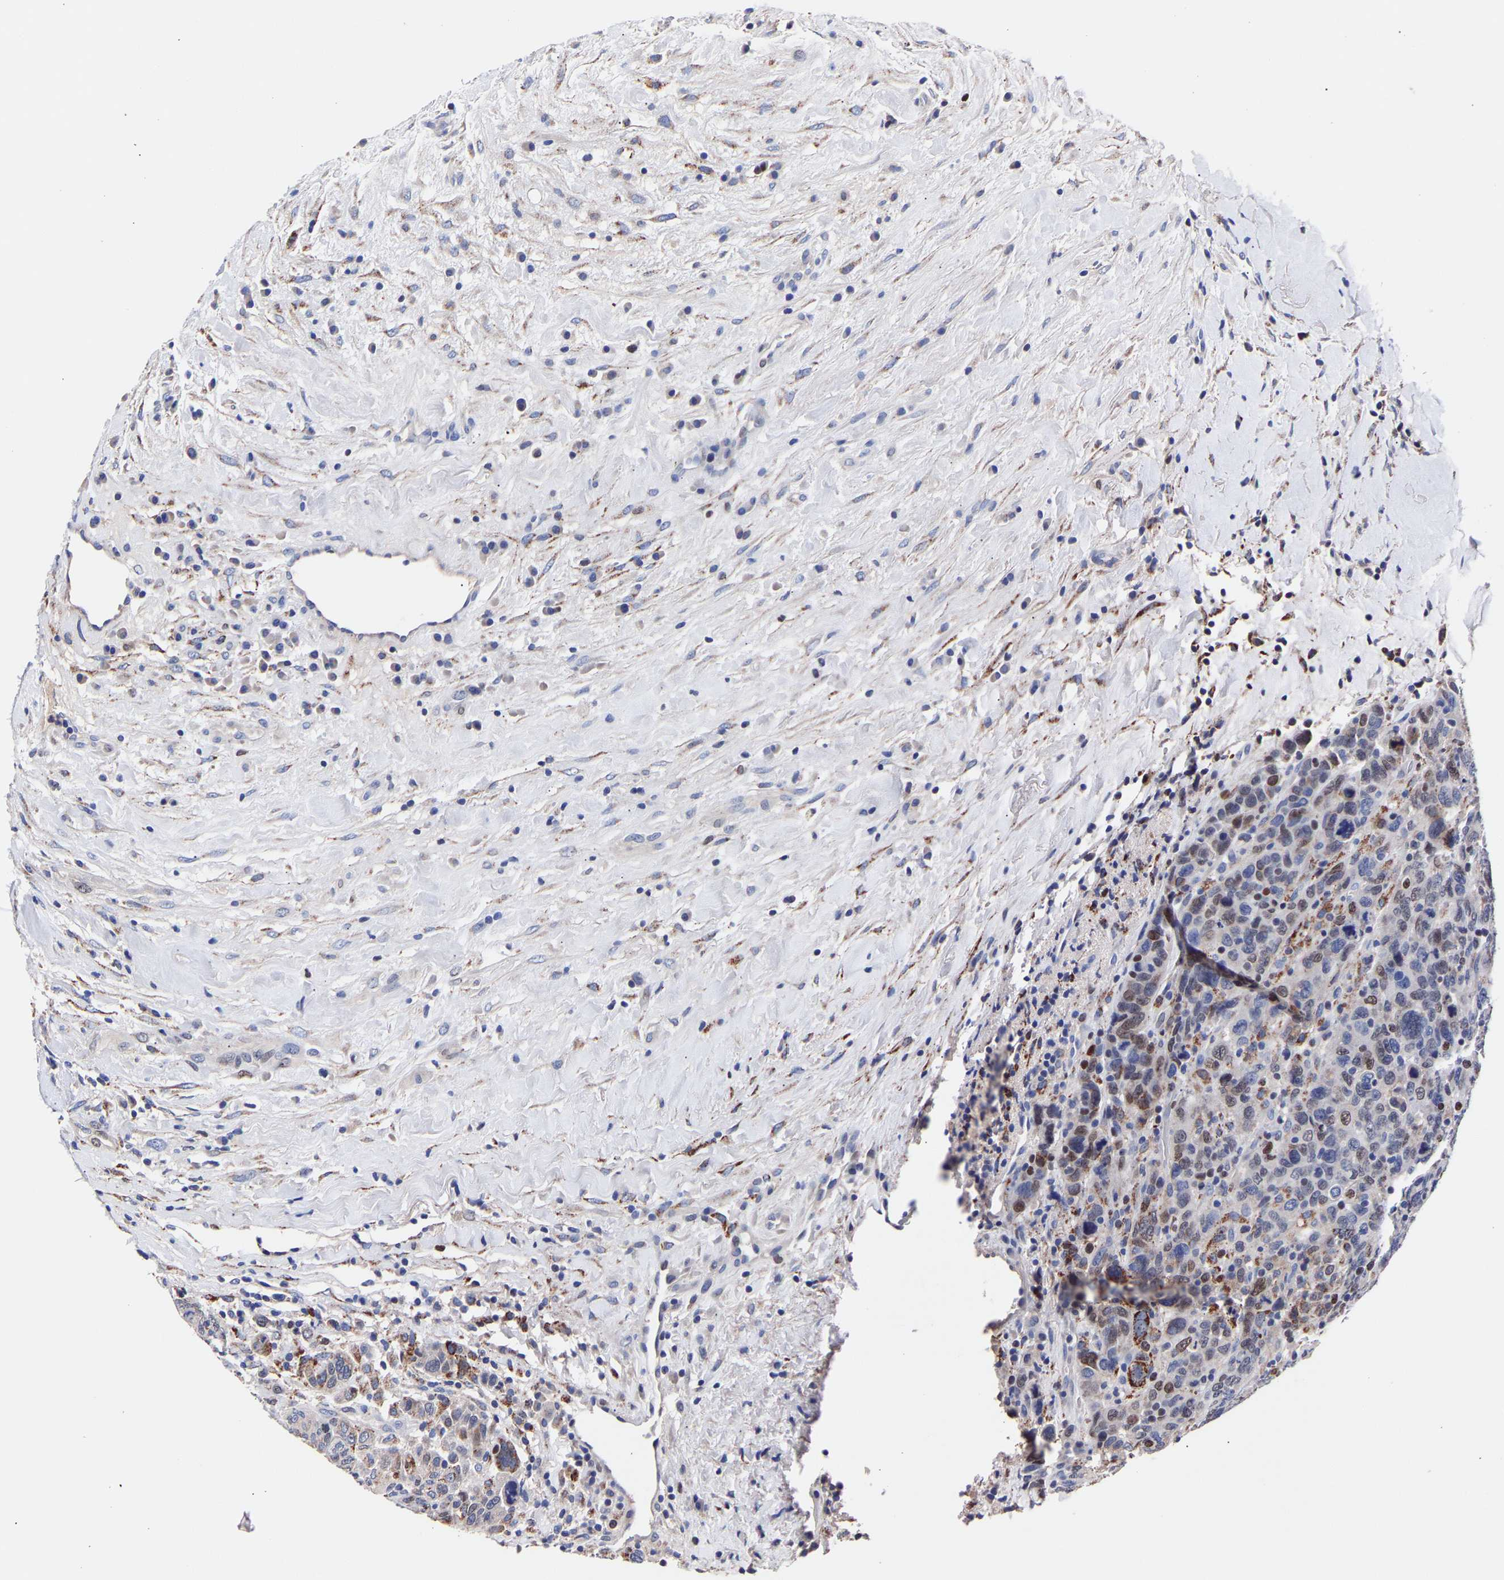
{"staining": {"intensity": "weak", "quantity": "<25%", "location": "nuclear"}, "tissue": "breast cancer", "cell_type": "Tumor cells", "image_type": "cancer", "snomed": [{"axis": "morphology", "description": "Duct carcinoma"}, {"axis": "topography", "description": "Breast"}], "caption": "Immunohistochemistry (IHC) of human breast cancer reveals no staining in tumor cells.", "gene": "SEM1", "patient": {"sex": "female", "age": 37}}